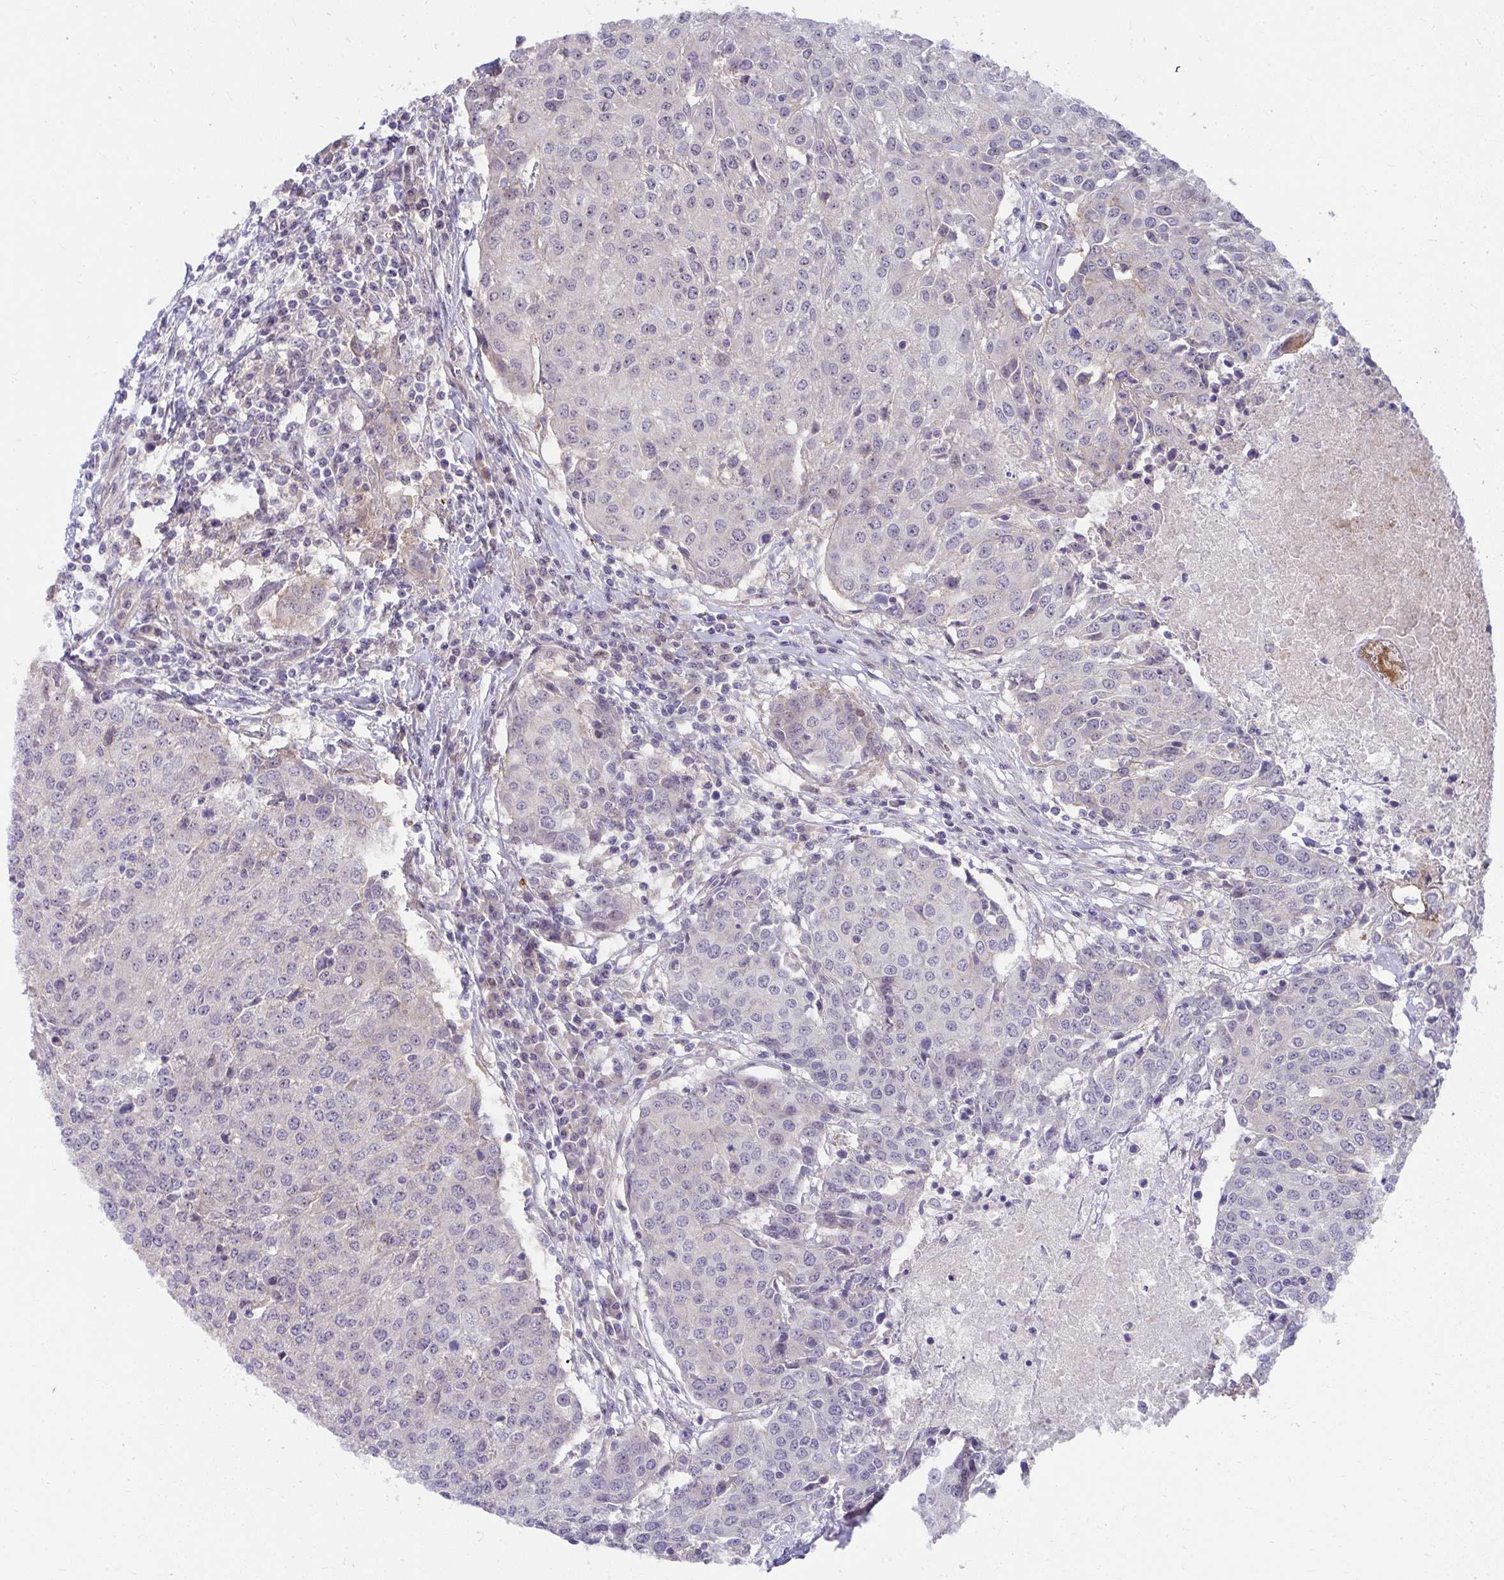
{"staining": {"intensity": "negative", "quantity": "none", "location": "none"}, "tissue": "urothelial cancer", "cell_type": "Tumor cells", "image_type": "cancer", "snomed": [{"axis": "morphology", "description": "Urothelial carcinoma, High grade"}, {"axis": "topography", "description": "Urinary bladder"}], "caption": "Protein analysis of high-grade urothelial carcinoma shows no significant positivity in tumor cells.", "gene": "MUS81", "patient": {"sex": "female", "age": 85}}